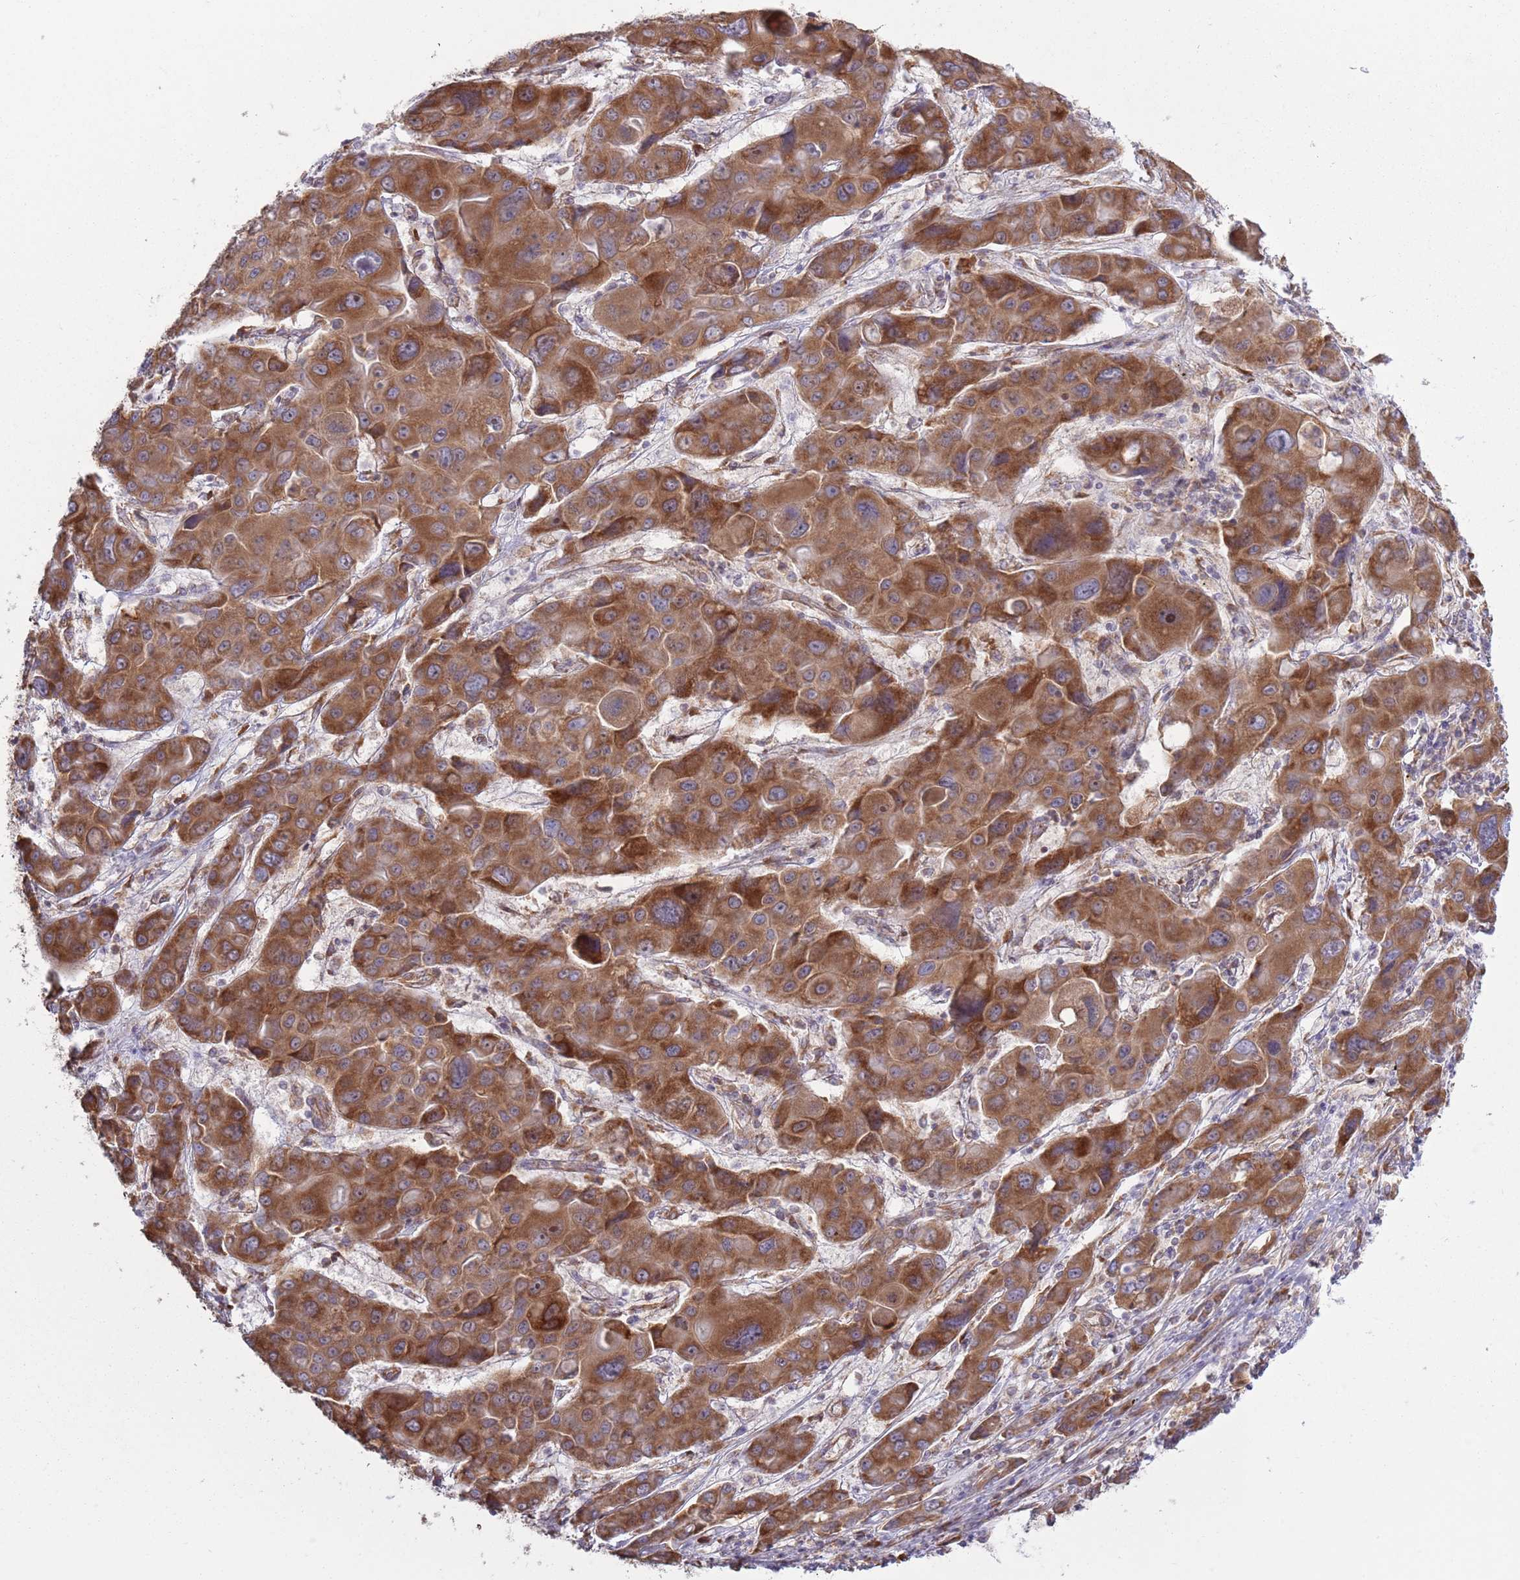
{"staining": {"intensity": "moderate", "quantity": ">75%", "location": "cytoplasmic/membranous"}, "tissue": "liver cancer", "cell_type": "Tumor cells", "image_type": "cancer", "snomed": [{"axis": "morphology", "description": "Cholangiocarcinoma"}, {"axis": "topography", "description": "Liver"}], "caption": "IHC micrograph of neoplastic tissue: cholangiocarcinoma (liver) stained using immunohistochemistry (IHC) shows medium levels of moderate protein expression localized specifically in the cytoplasmic/membranous of tumor cells, appearing as a cytoplasmic/membranous brown color.", "gene": "RPL17-C18orf32", "patient": {"sex": "male", "age": 67}}